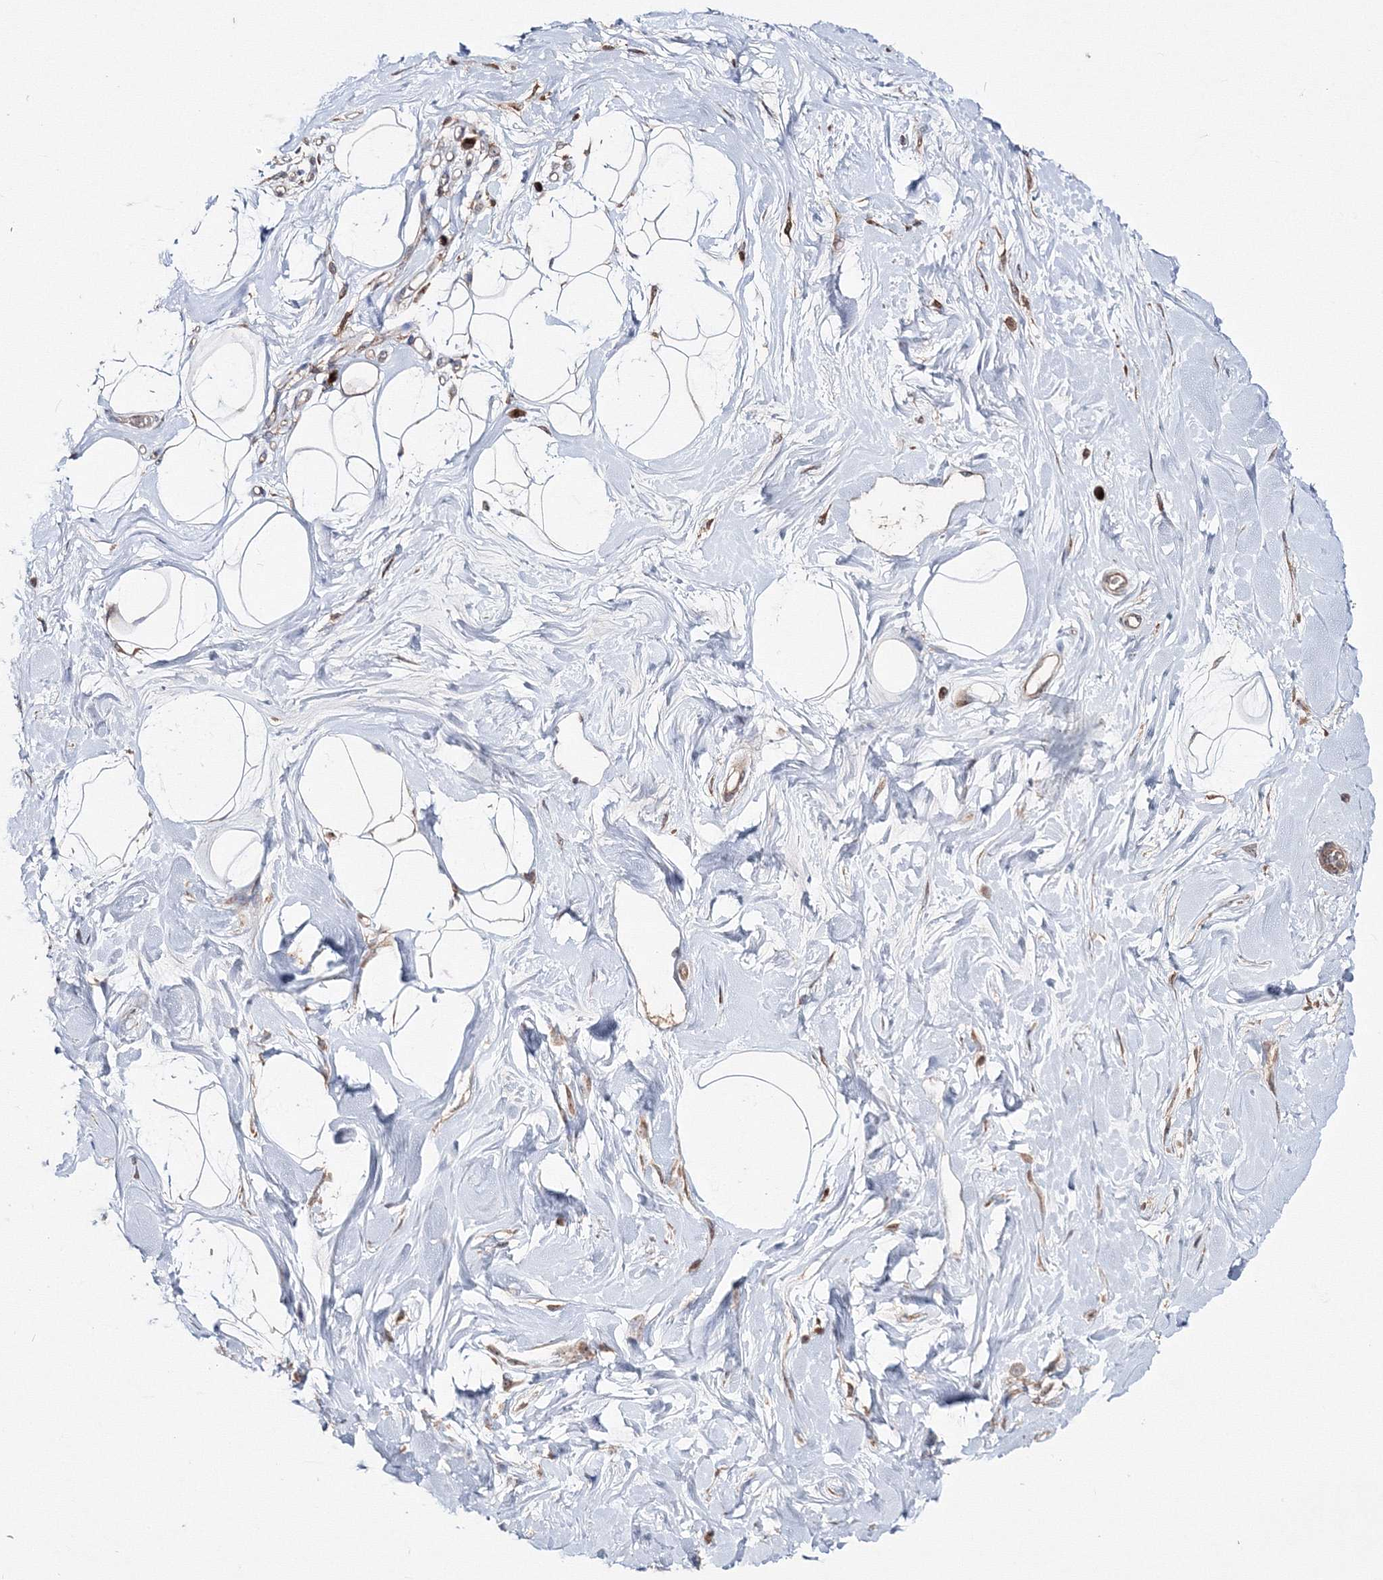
{"staining": {"intensity": "negative", "quantity": "none", "location": "none"}, "tissue": "breast", "cell_type": "Adipocytes", "image_type": "normal", "snomed": [{"axis": "morphology", "description": "Normal tissue, NOS"}, {"axis": "topography", "description": "Breast"}], "caption": "The IHC histopathology image has no significant expression in adipocytes of breast. (IHC, brightfield microscopy, high magnification).", "gene": "PEX13", "patient": {"sex": "female", "age": 45}}